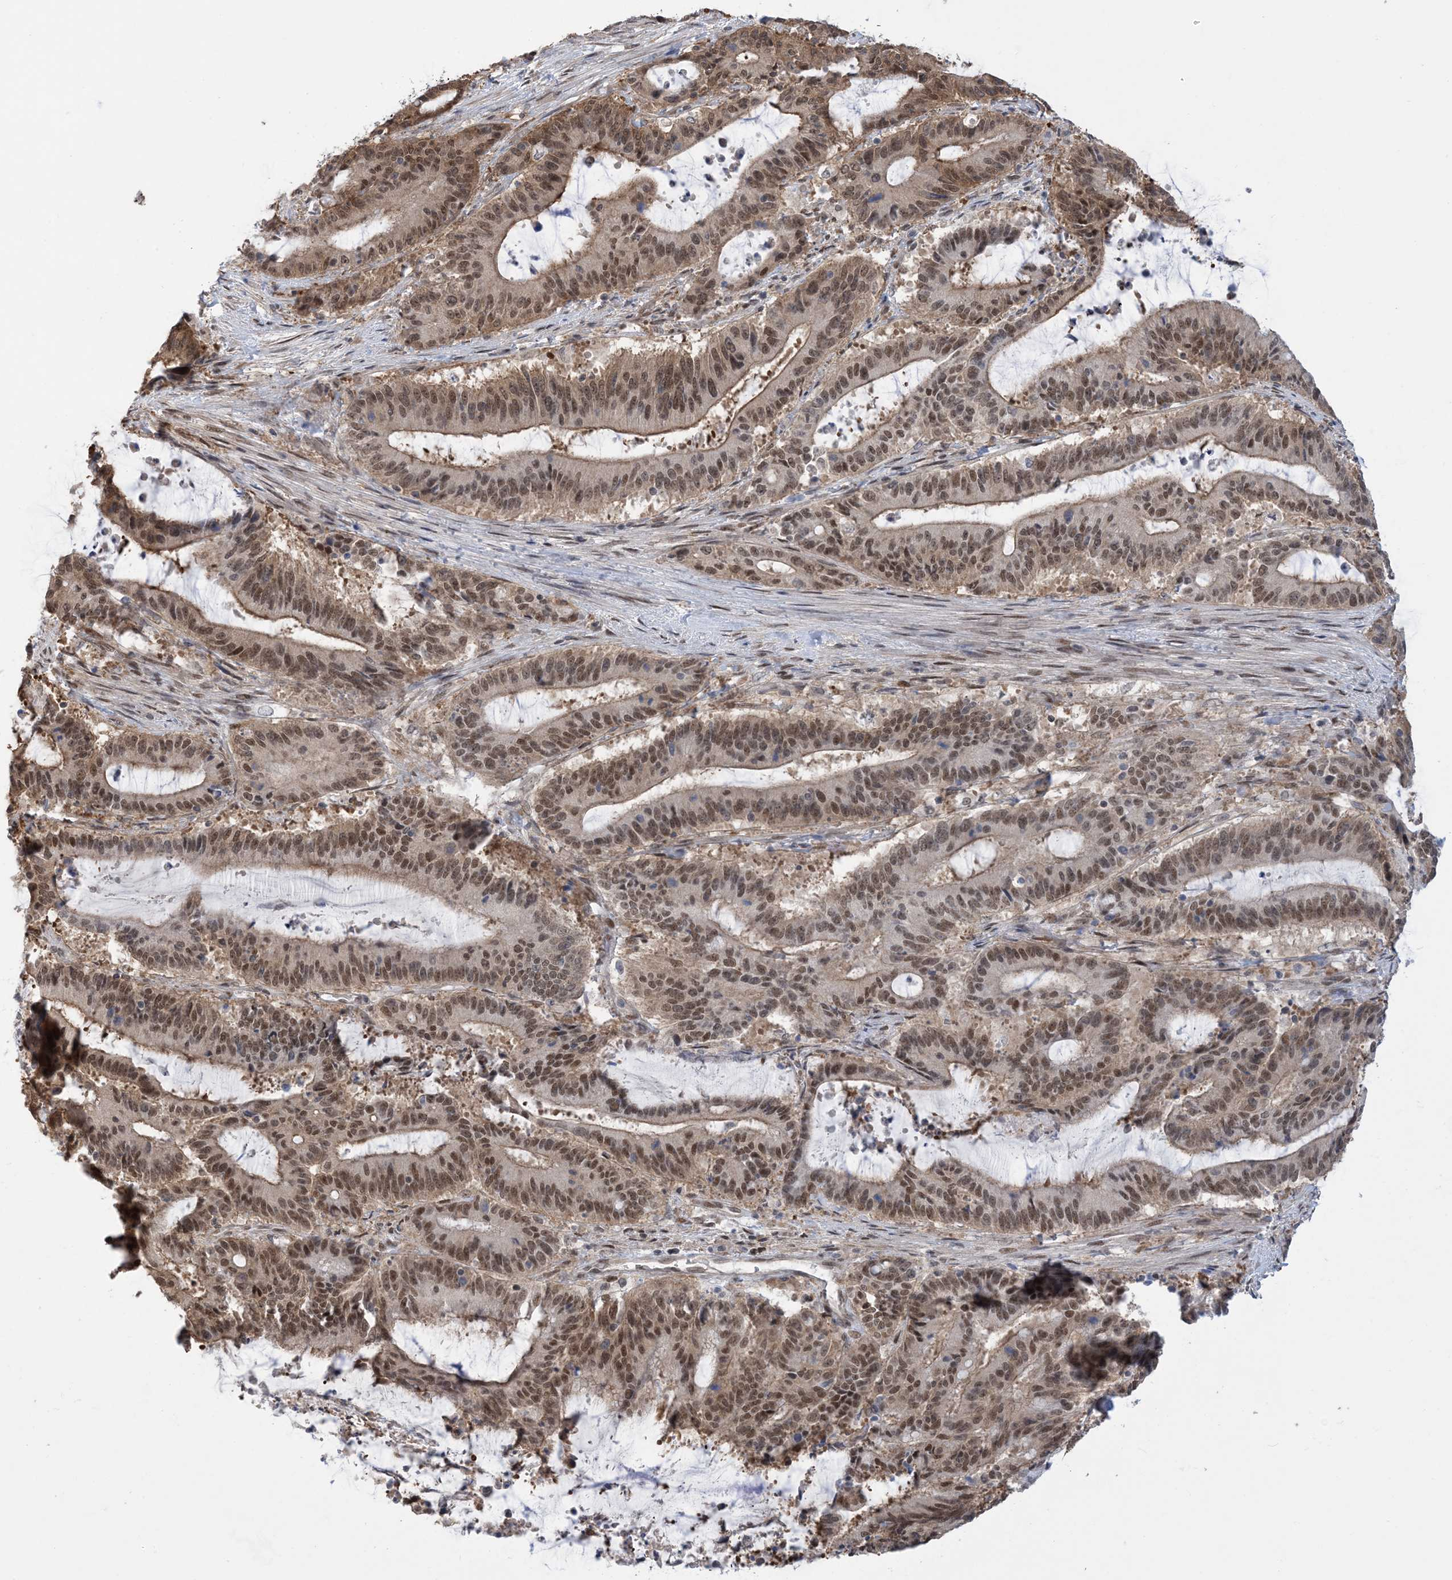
{"staining": {"intensity": "moderate", "quantity": ">75%", "location": "cytoplasmic/membranous,nuclear"}, "tissue": "liver cancer", "cell_type": "Tumor cells", "image_type": "cancer", "snomed": [{"axis": "morphology", "description": "Normal tissue, NOS"}, {"axis": "morphology", "description": "Cholangiocarcinoma"}, {"axis": "topography", "description": "Liver"}, {"axis": "topography", "description": "Peripheral nerve tissue"}], "caption": "A histopathology image showing moderate cytoplasmic/membranous and nuclear expression in approximately >75% of tumor cells in liver cancer (cholangiocarcinoma), as visualized by brown immunohistochemical staining.", "gene": "ZNF8", "patient": {"sex": "female", "age": 73}}